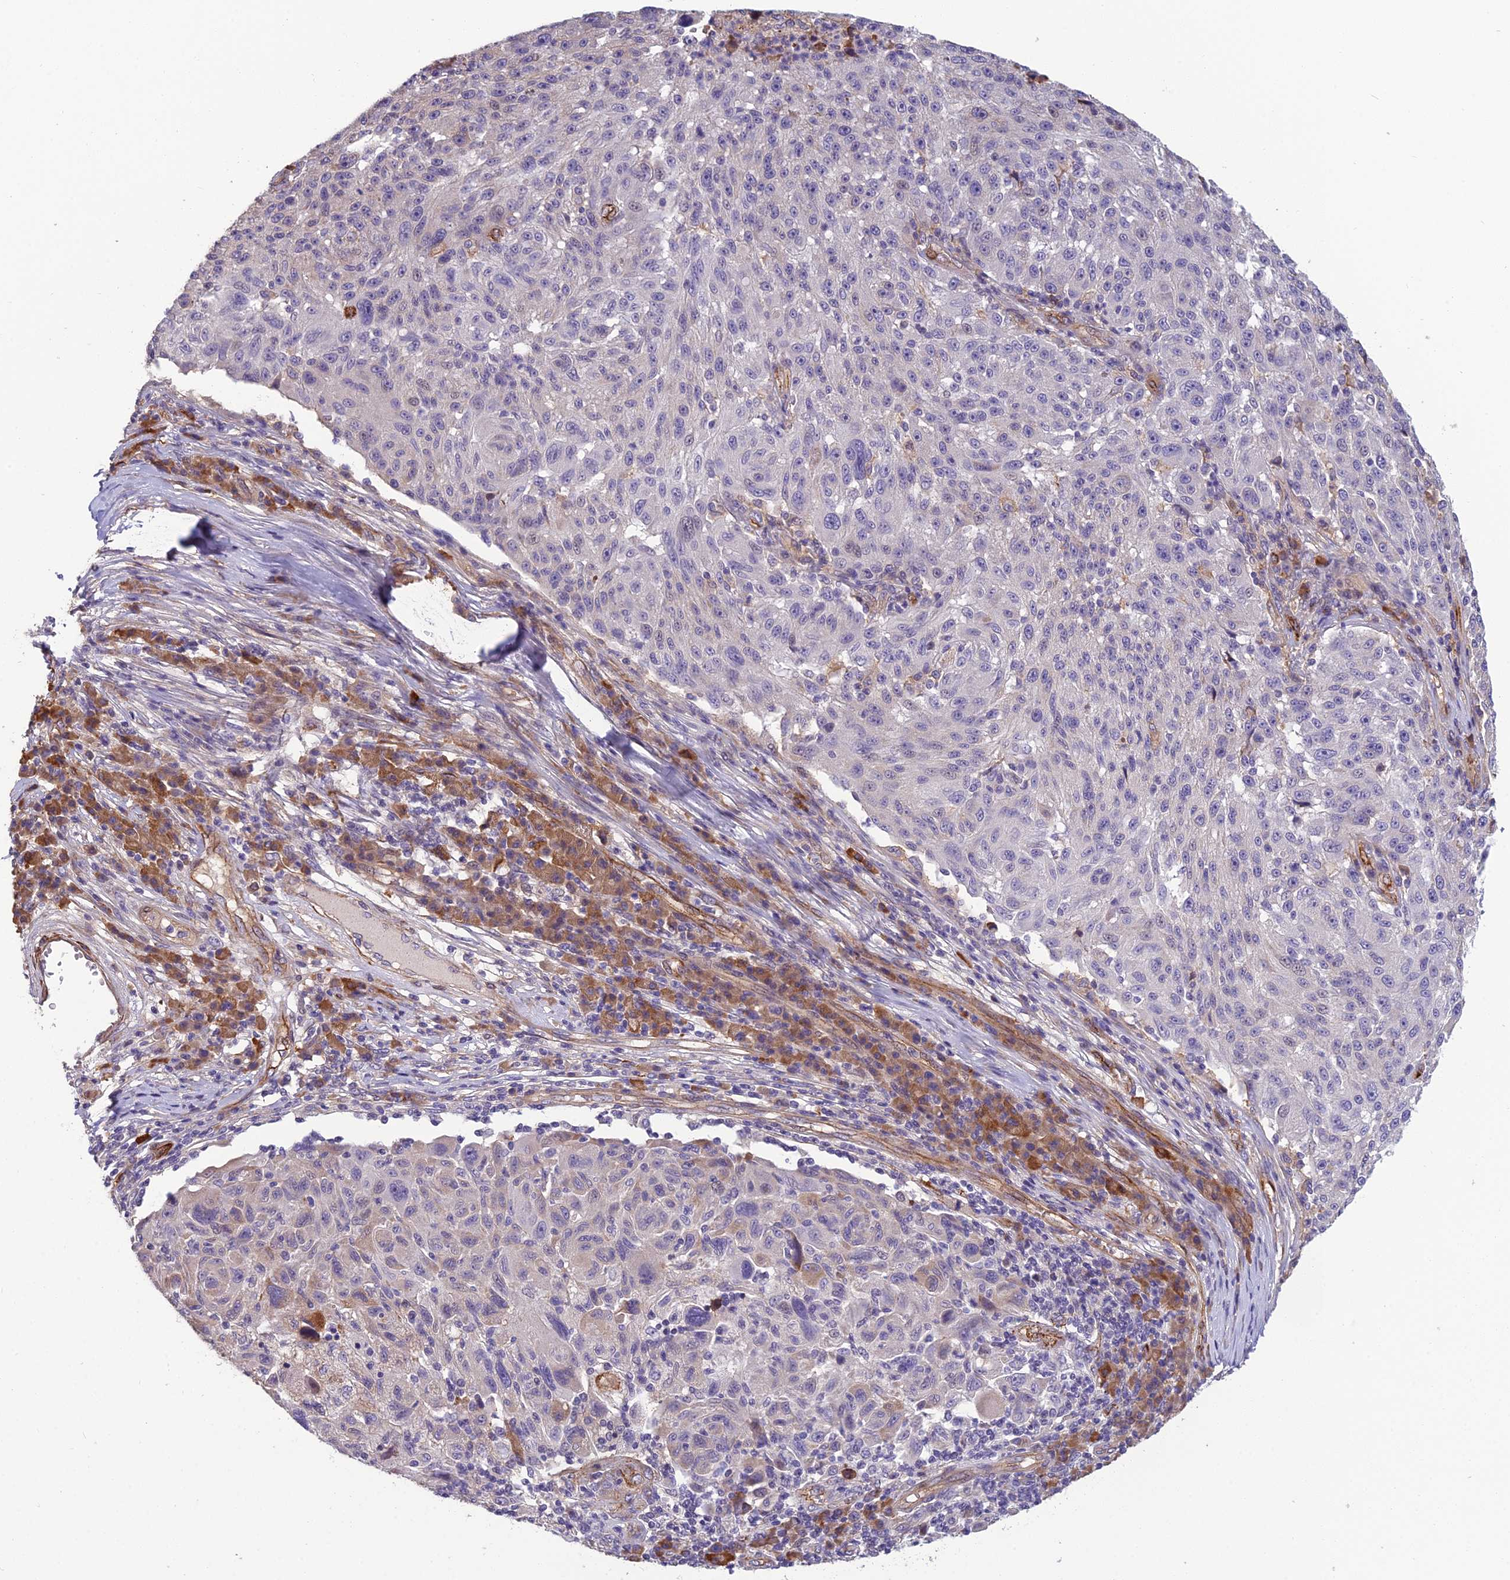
{"staining": {"intensity": "negative", "quantity": "none", "location": "none"}, "tissue": "melanoma", "cell_type": "Tumor cells", "image_type": "cancer", "snomed": [{"axis": "morphology", "description": "Malignant melanoma, NOS"}, {"axis": "topography", "description": "Skin"}], "caption": "This is an immunohistochemistry (IHC) photomicrograph of human malignant melanoma. There is no staining in tumor cells.", "gene": "TSPAN15", "patient": {"sex": "male", "age": 53}}